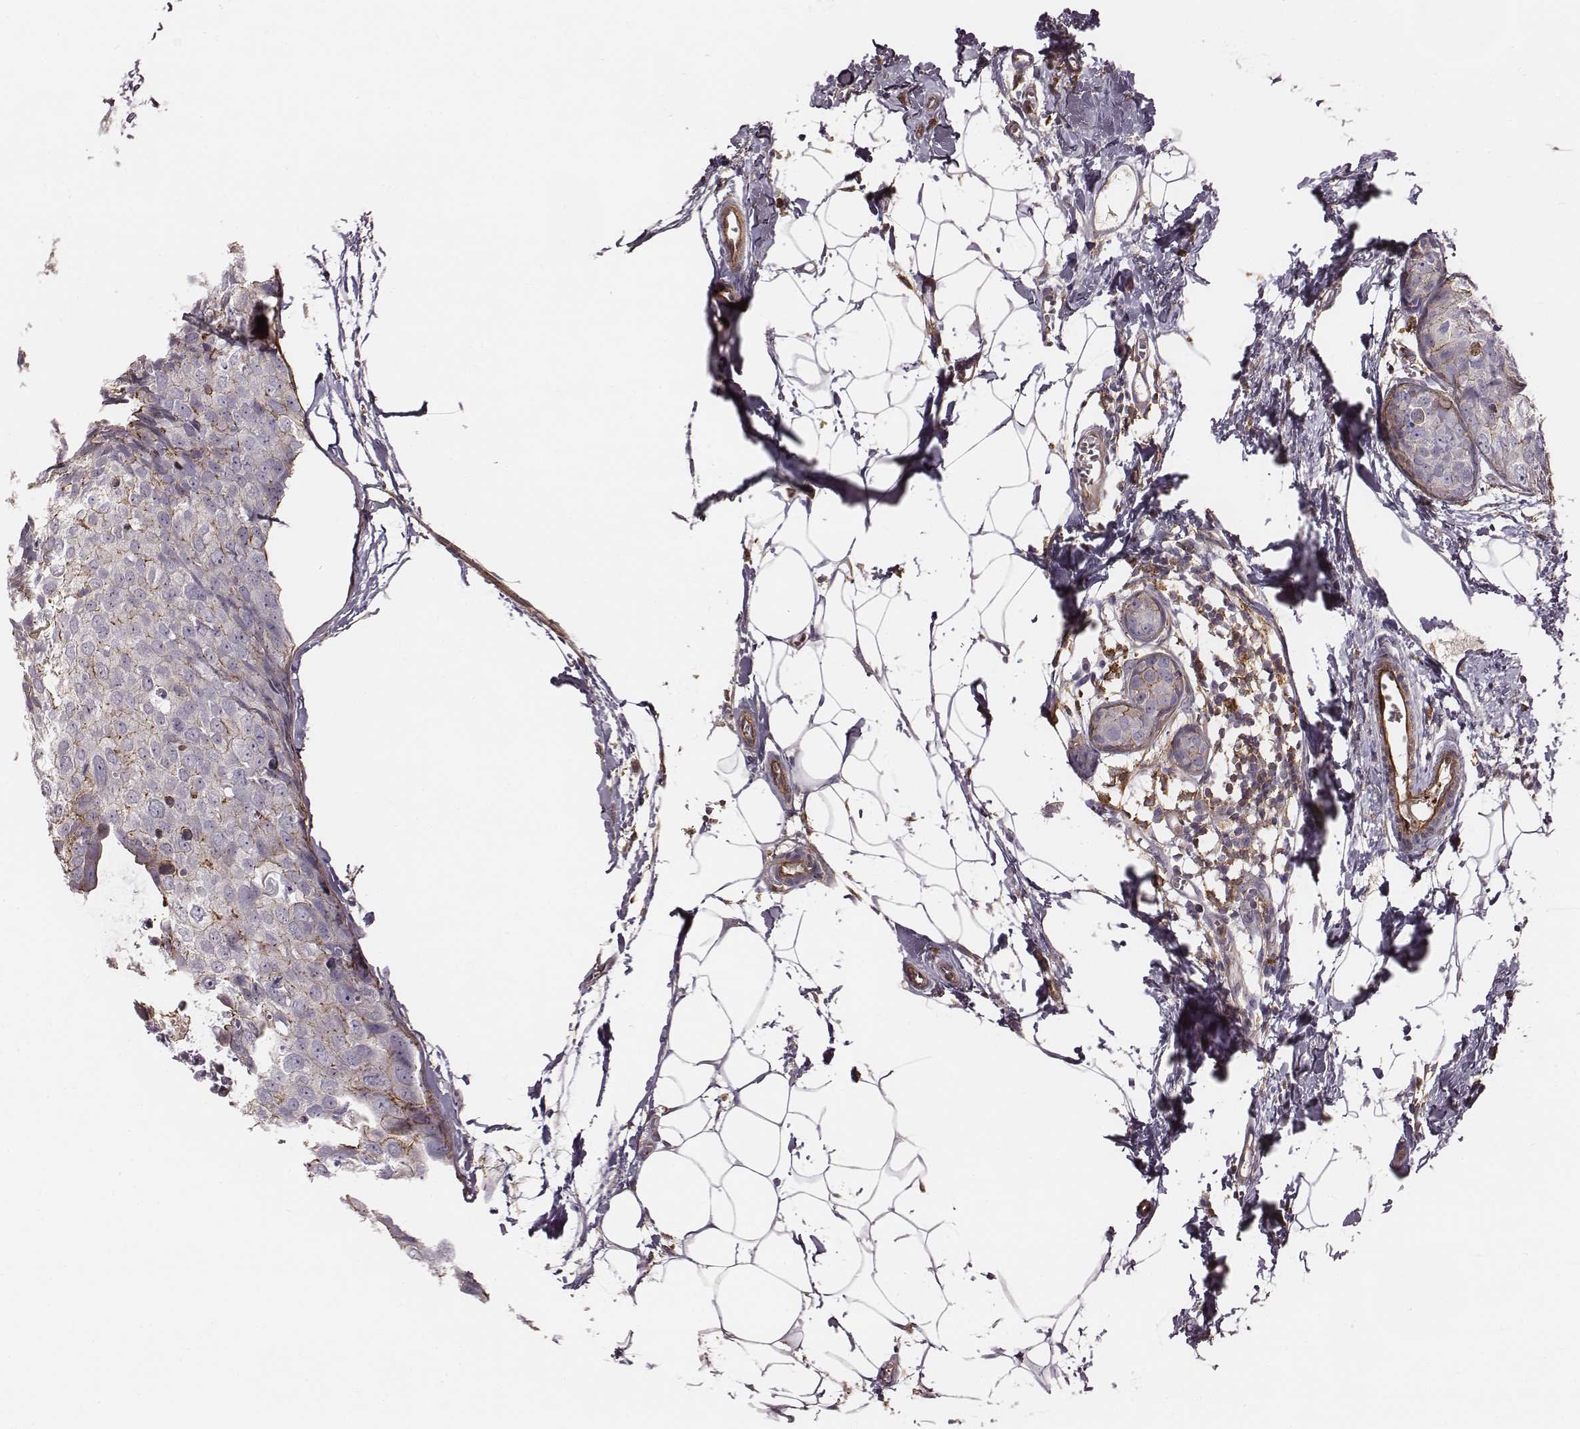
{"staining": {"intensity": "negative", "quantity": "none", "location": "none"}, "tissue": "breast cancer", "cell_type": "Tumor cells", "image_type": "cancer", "snomed": [{"axis": "morphology", "description": "Duct carcinoma"}, {"axis": "topography", "description": "Breast"}], "caption": "A histopathology image of human breast cancer (invasive ductal carcinoma) is negative for staining in tumor cells. Nuclei are stained in blue.", "gene": "ZYX", "patient": {"sex": "female", "age": 38}}